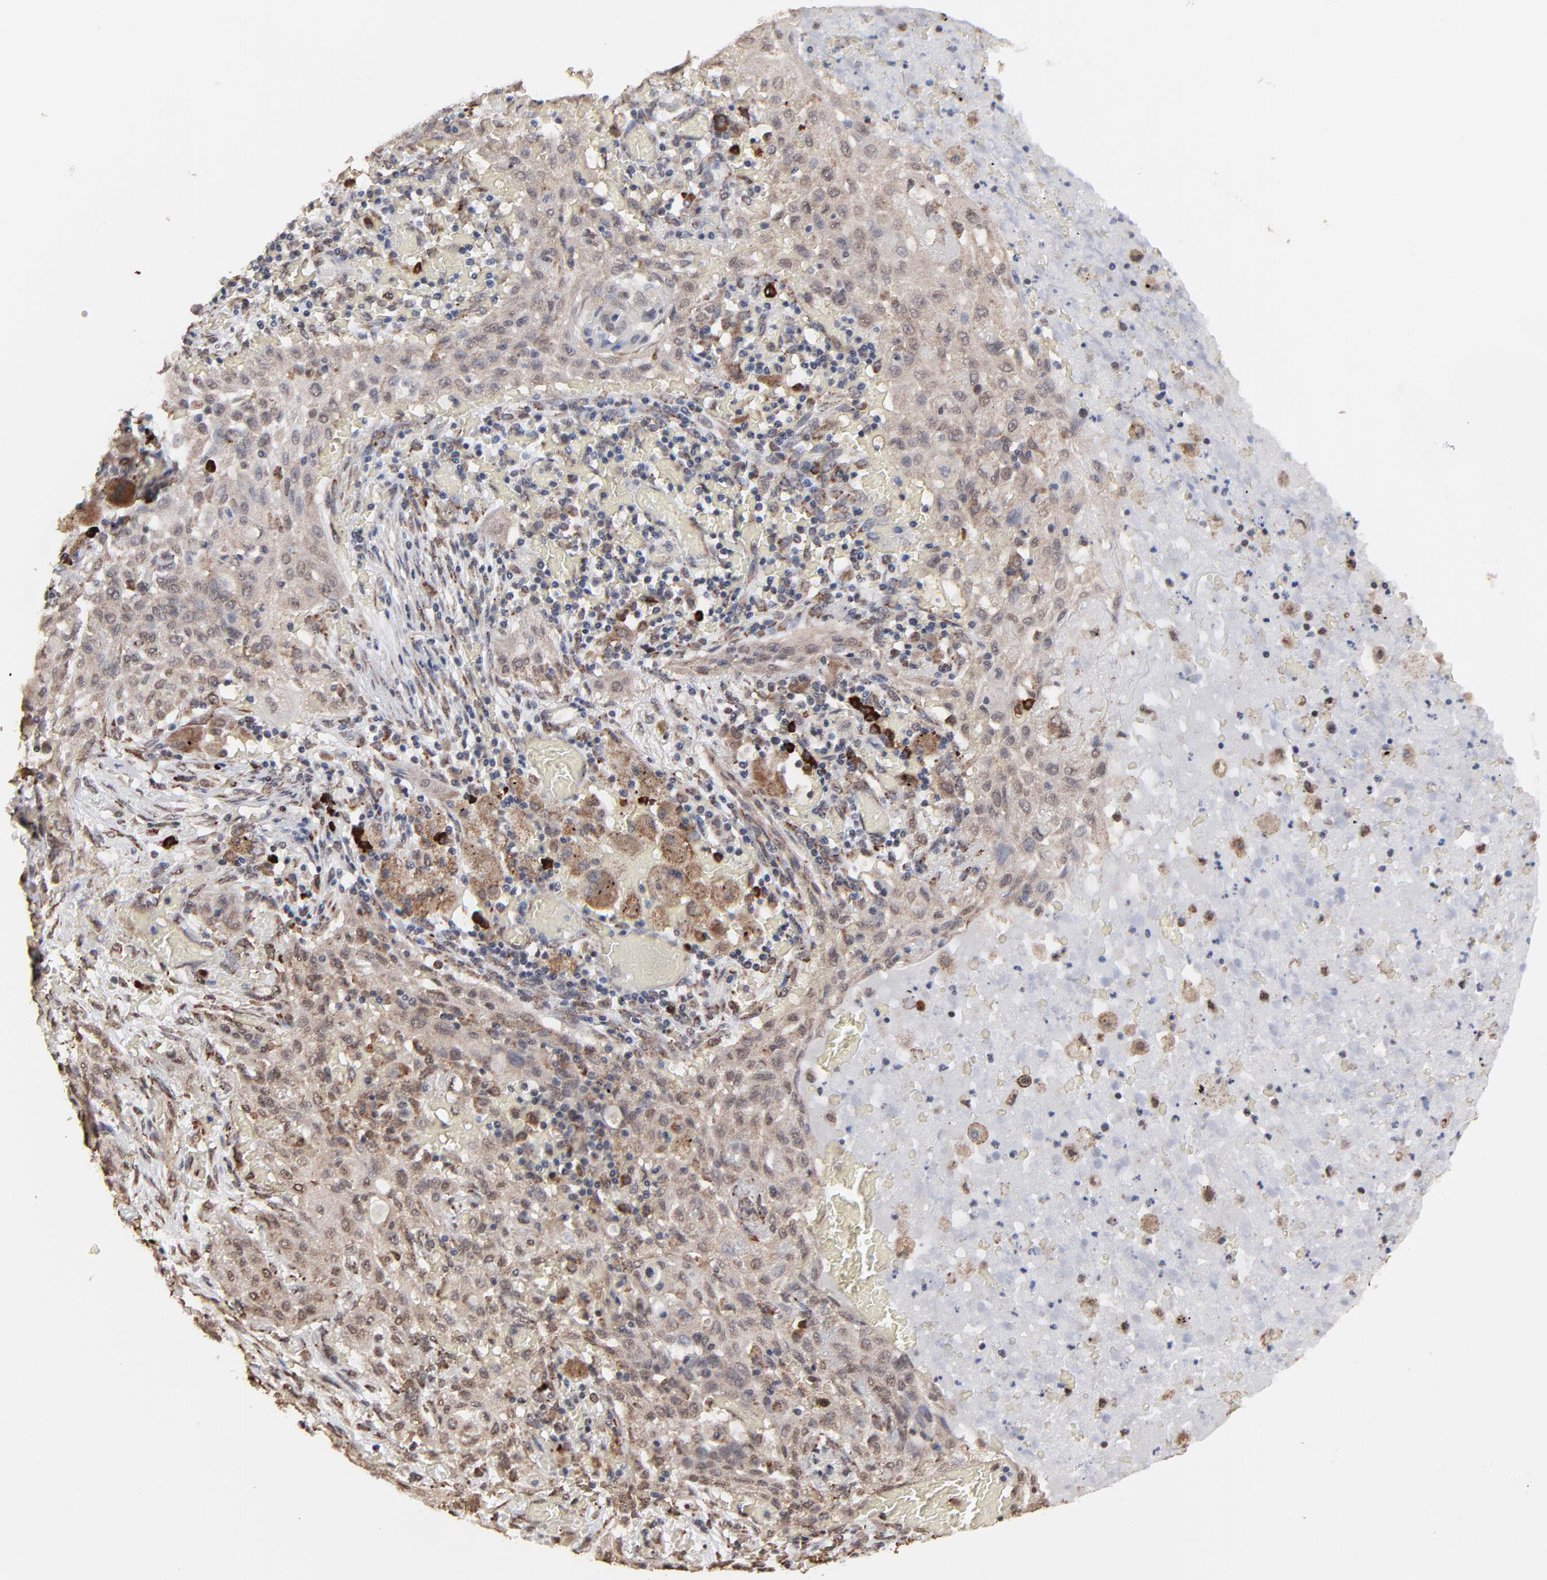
{"staining": {"intensity": "weak", "quantity": ">75%", "location": "cytoplasmic/membranous"}, "tissue": "lung cancer", "cell_type": "Tumor cells", "image_type": "cancer", "snomed": [{"axis": "morphology", "description": "Squamous cell carcinoma, NOS"}, {"axis": "topography", "description": "Lung"}], "caption": "An immunohistochemistry image of neoplastic tissue is shown. Protein staining in brown shows weak cytoplasmic/membranous positivity in squamous cell carcinoma (lung) within tumor cells.", "gene": "CHM", "patient": {"sex": "female", "age": 47}}